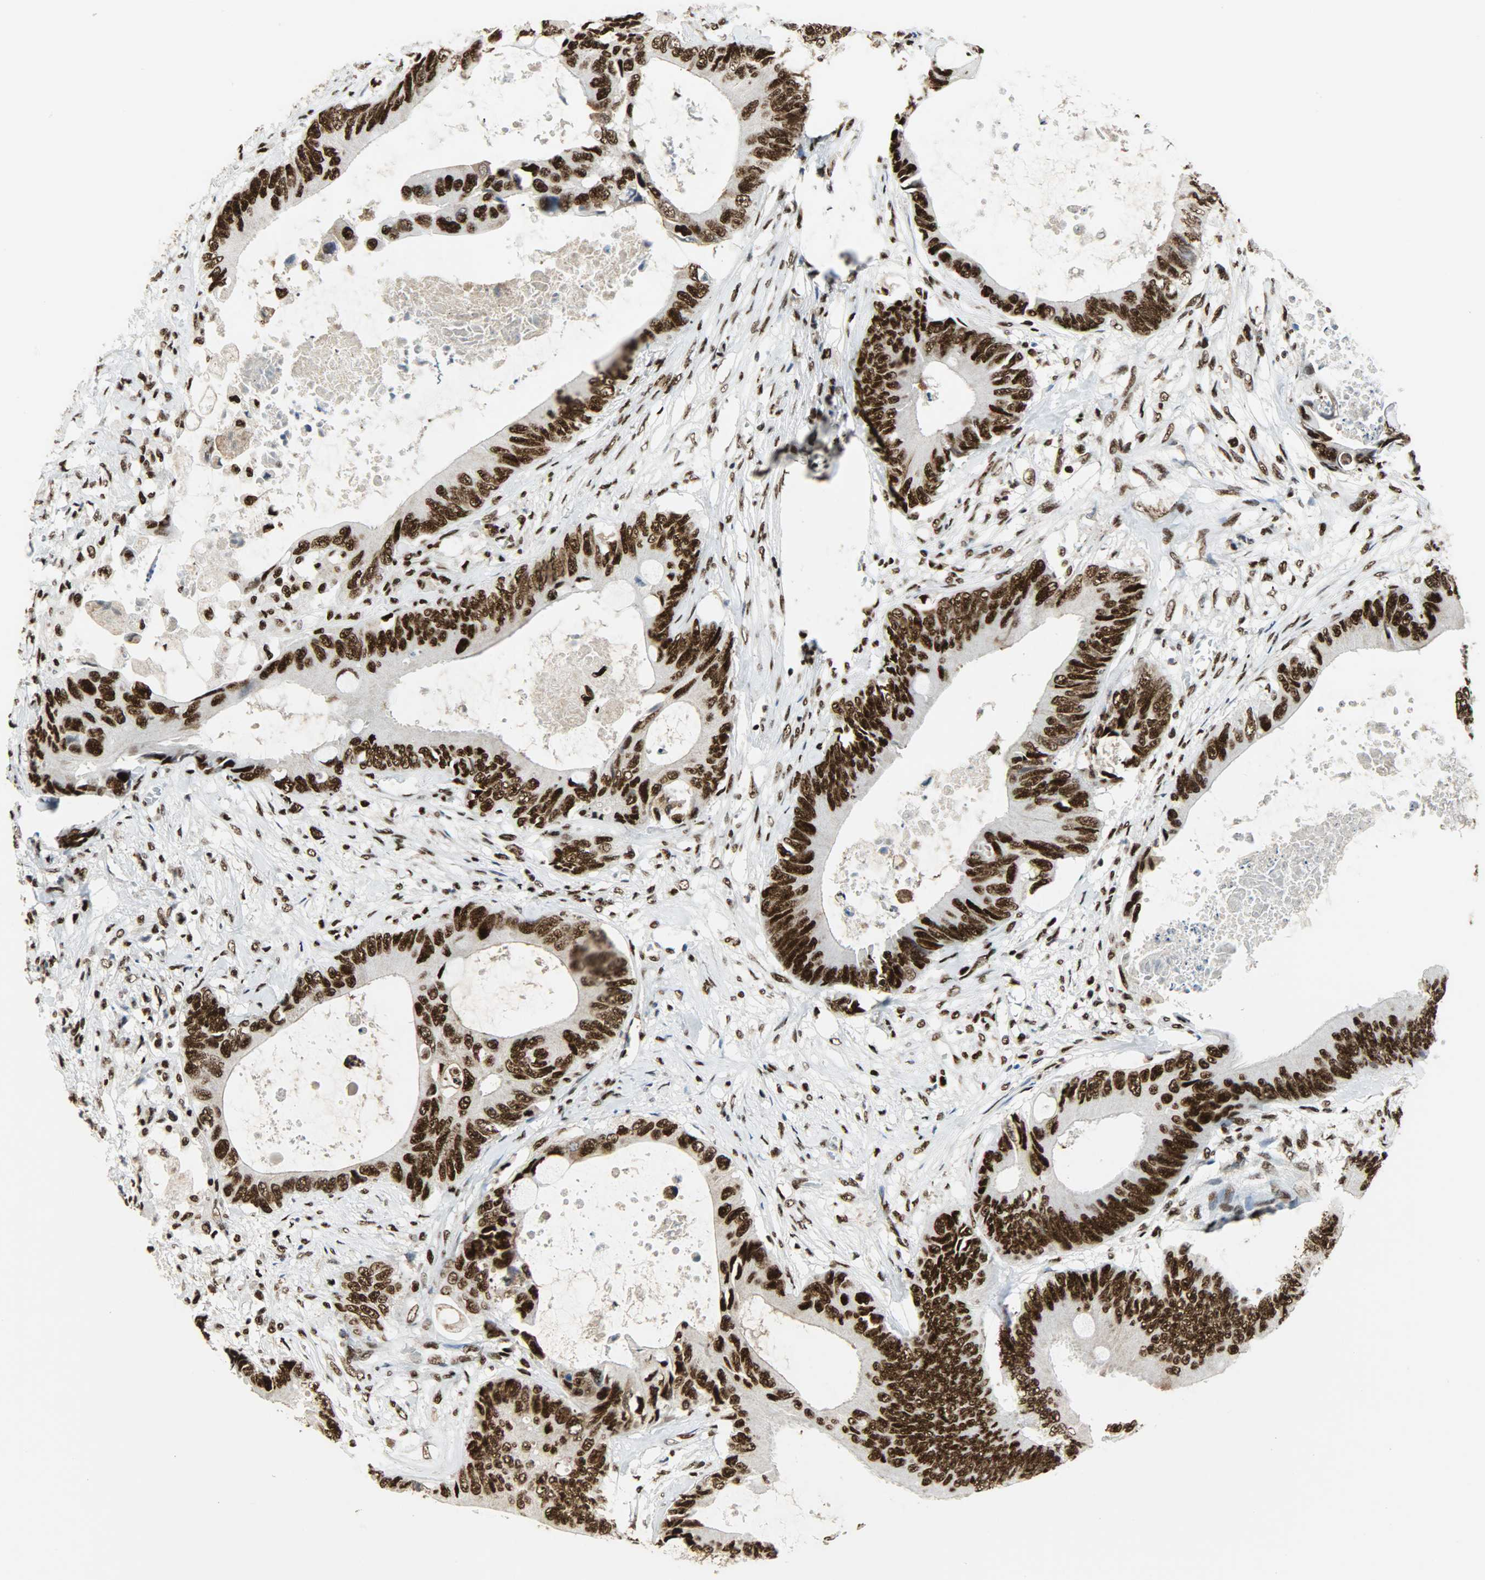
{"staining": {"intensity": "strong", "quantity": ">75%", "location": "nuclear"}, "tissue": "colorectal cancer", "cell_type": "Tumor cells", "image_type": "cancer", "snomed": [{"axis": "morphology", "description": "Normal tissue, NOS"}, {"axis": "morphology", "description": "Adenocarcinoma, NOS"}, {"axis": "topography", "description": "Rectum"}, {"axis": "topography", "description": "Peripheral nerve tissue"}], "caption": "DAB immunohistochemical staining of human adenocarcinoma (colorectal) exhibits strong nuclear protein positivity in about >75% of tumor cells. (Brightfield microscopy of DAB IHC at high magnification).", "gene": "SSB", "patient": {"sex": "female", "age": 77}}